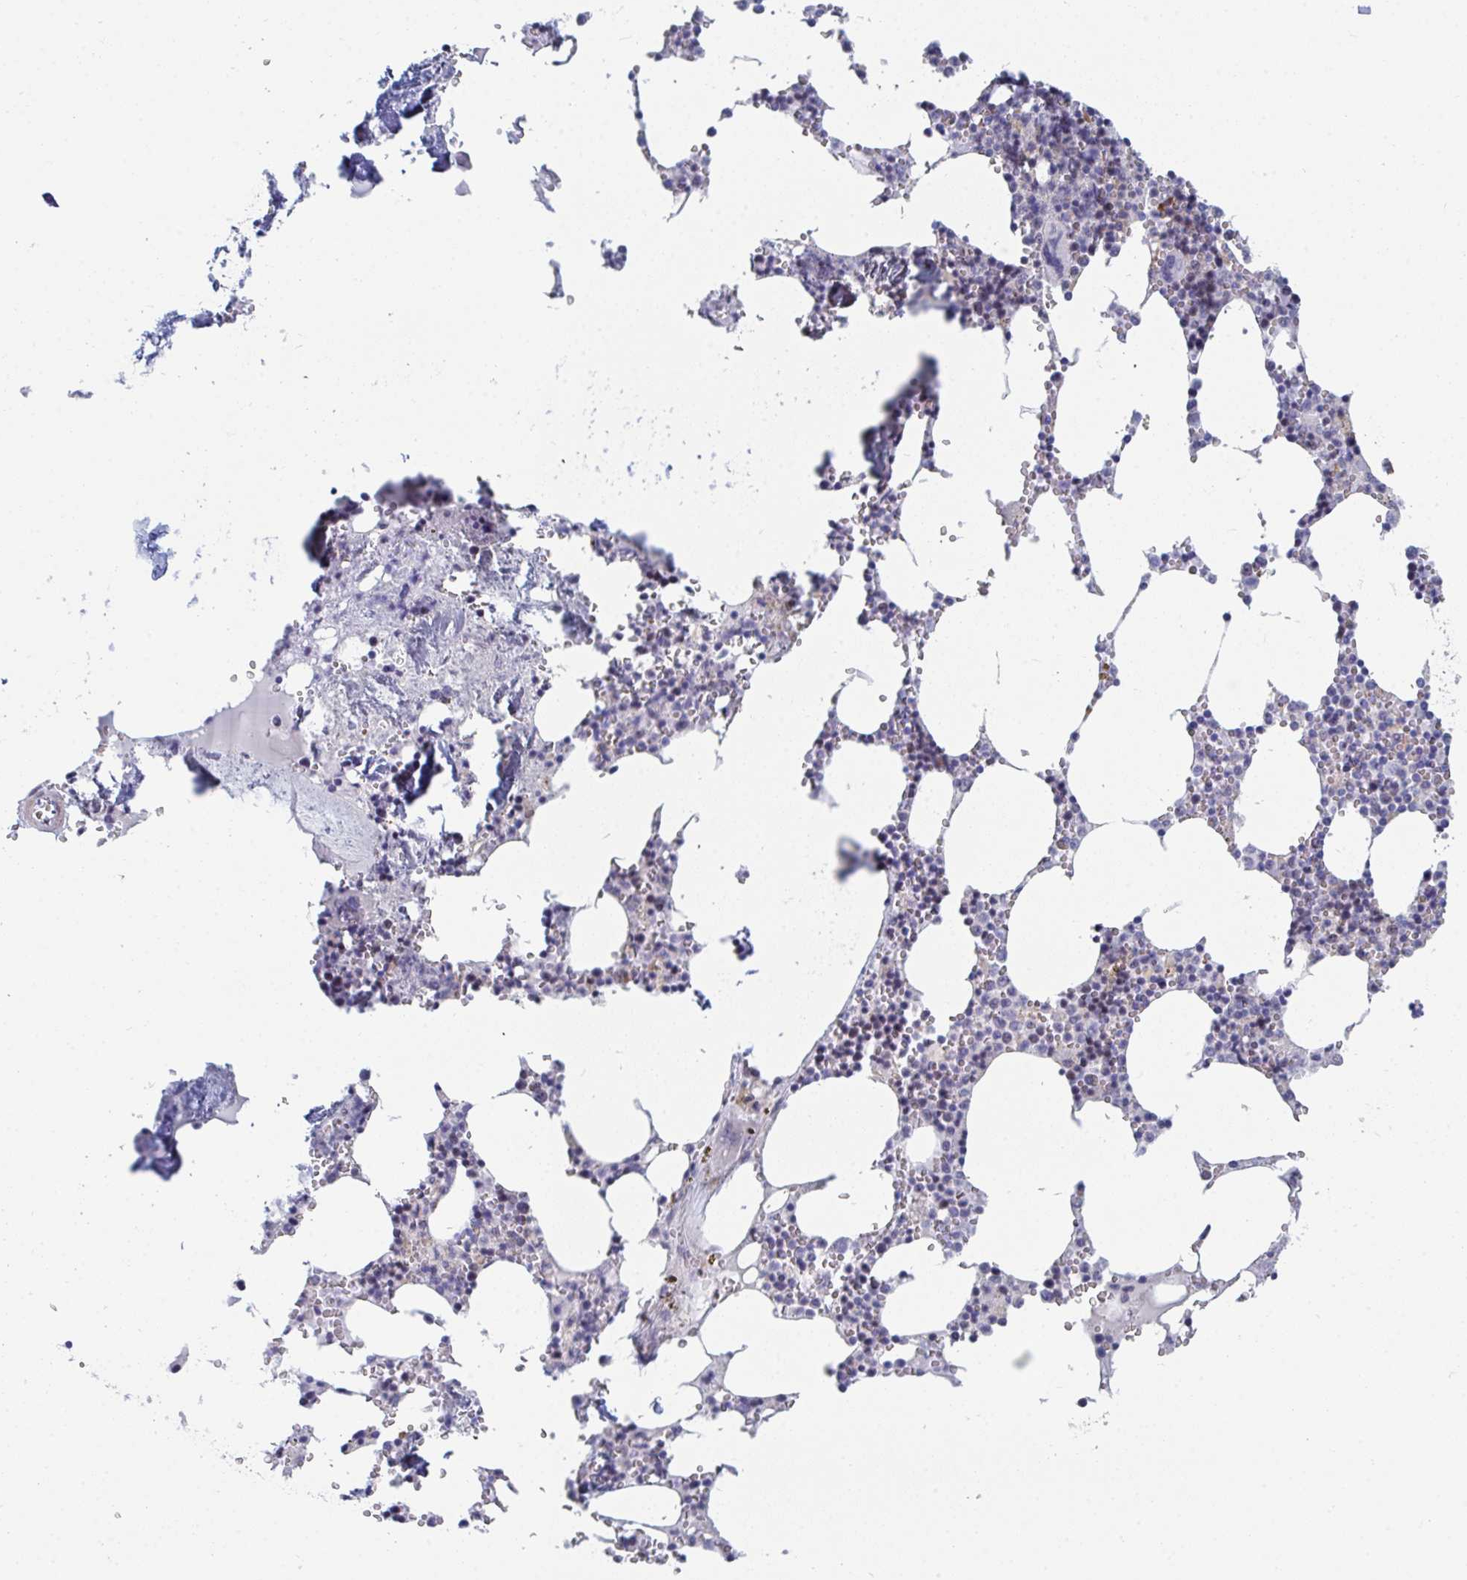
{"staining": {"intensity": "moderate", "quantity": "<25%", "location": "cytoplasmic/membranous"}, "tissue": "bone marrow", "cell_type": "Hematopoietic cells", "image_type": "normal", "snomed": [{"axis": "morphology", "description": "Normal tissue, NOS"}, {"axis": "topography", "description": "Bone marrow"}], "caption": "Immunohistochemical staining of normal bone marrow reveals low levels of moderate cytoplasmic/membranous staining in approximately <25% of hematopoietic cells.", "gene": "CENPT", "patient": {"sex": "male", "age": 54}}